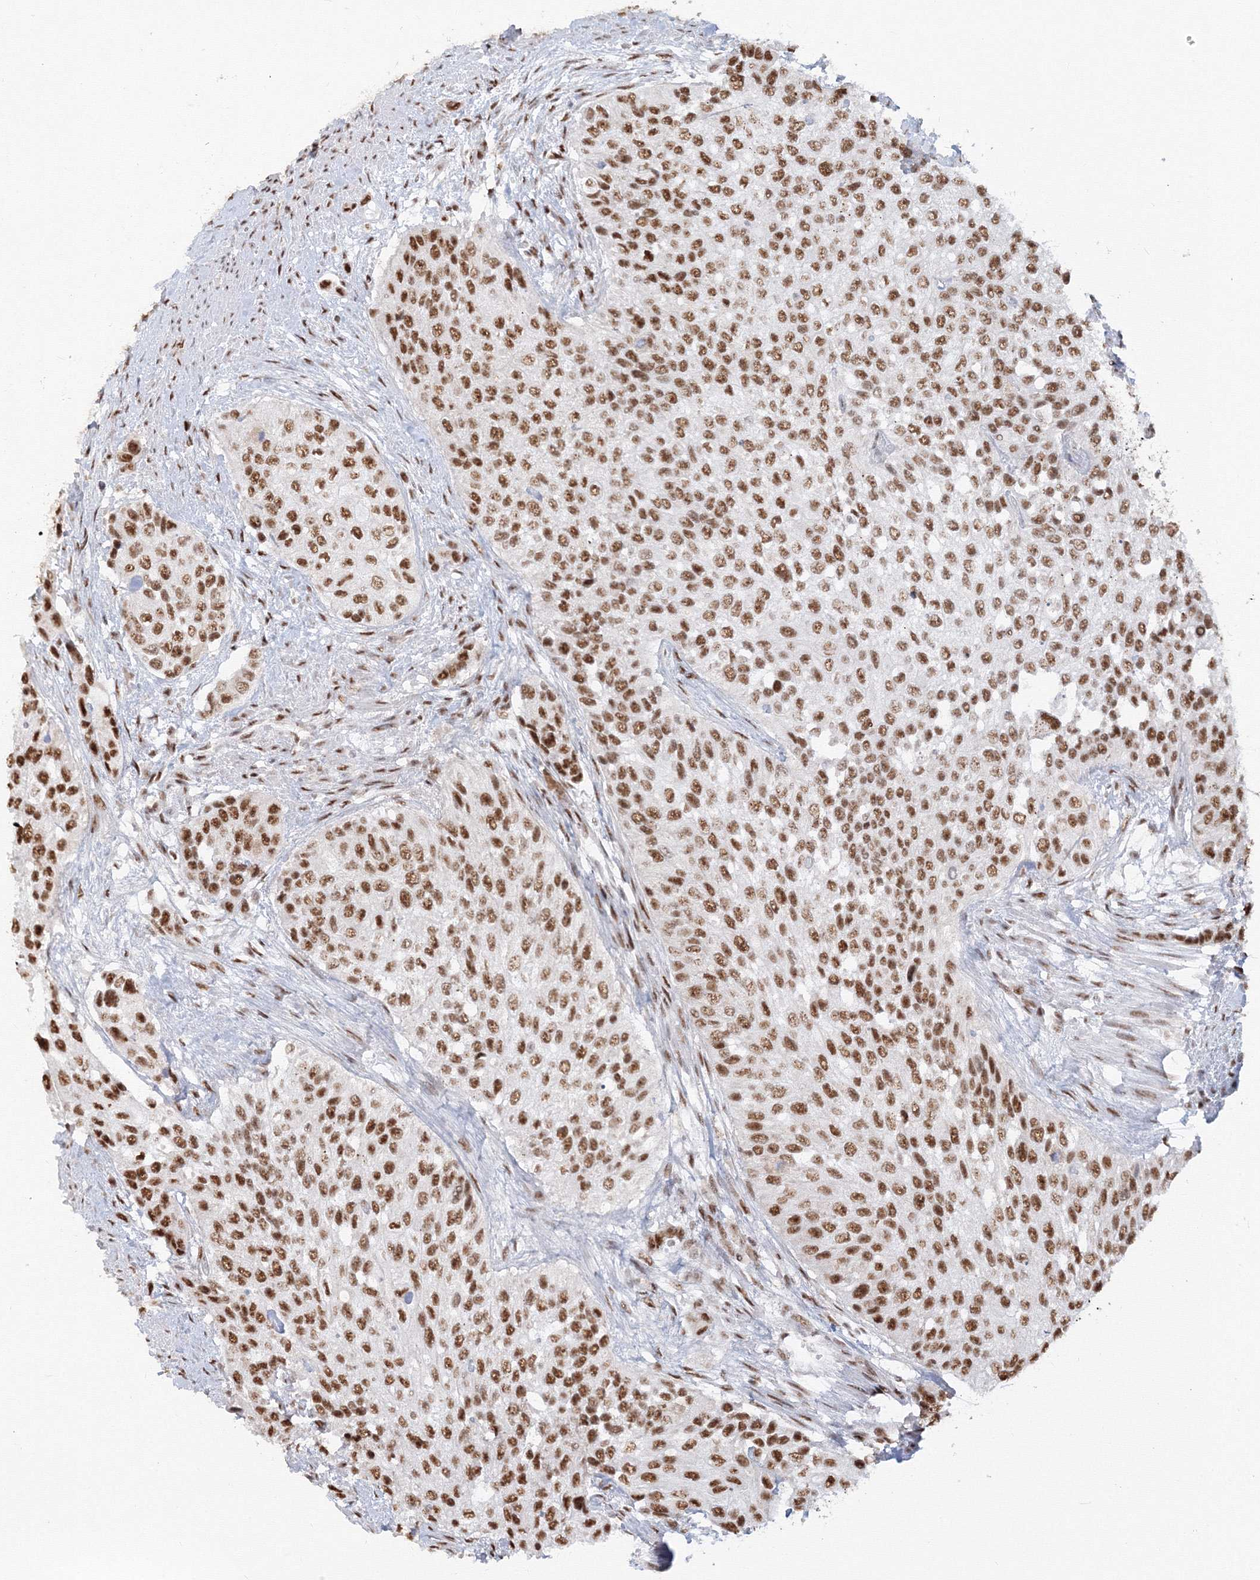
{"staining": {"intensity": "strong", "quantity": ">75%", "location": "nuclear"}, "tissue": "urothelial cancer", "cell_type": "Tumor cells", "image_type": "cancer", "snomed": [{"axis": "morphology", "description": "Normal tissue, NOS"}, {"axis": "morphology", "description": "Urothelial carcinoma, High grade"}, {"axis": "topography", "description": "Vascular tissue"}, {"axis": "topography", "description": "Urinary bladder"}], "caption": "High-grade urothelial carcinoma was stained to show a protein in brown. There is high levels of strong nuclear positivity in approximately >75% of tumor cells.", "gene": "PPP4R2", "patient": {"sex": "female", "age": 56}}